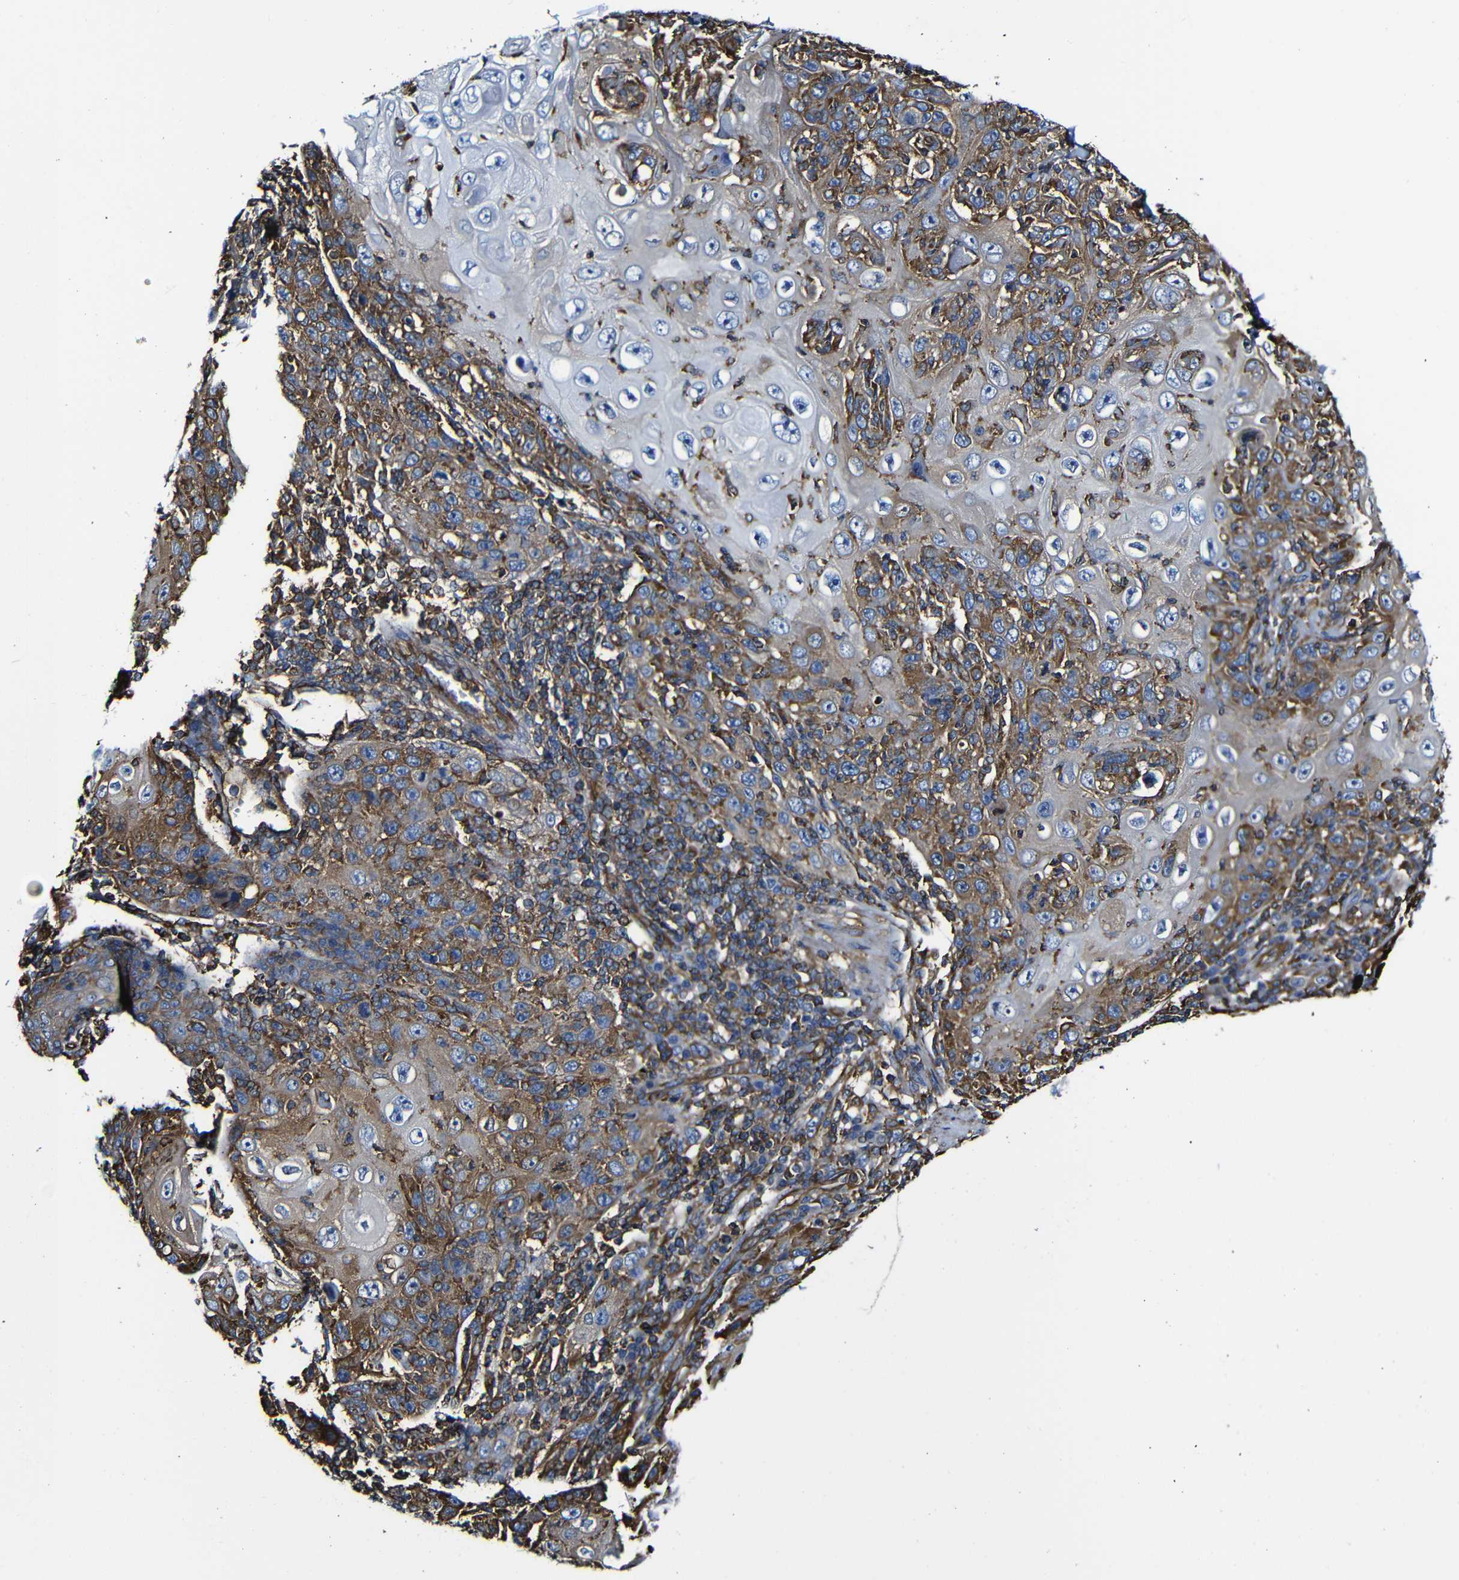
{"staining": {"intensity": "moderate", "quantity": "25%-75%", "location": "cytoplasmic/membranous"}, "tissue": "skin cancer", "cell_type": "Tumor cells", "image_type": "cancer", "snomed": [{"axis": "morphology", "description": "Squamous cell carcinoma, NOS"}, {"axis": "topography", "description": "Skin"}], "caption": "A high-resolution histopathology image shows IHC staining of skin cancer (squamous cell carcinoma), which shows moderate cytoplasmic/membranous staining in approximately 25%-75% of tumor cells. The staining was performed using DAB to visualize the protein expression in brown, while the nuclei were stained in blue with hematoxylin (Magnification: 20x).", "gene": "MSN", "patient": {"sex": "female", "age": 88}}